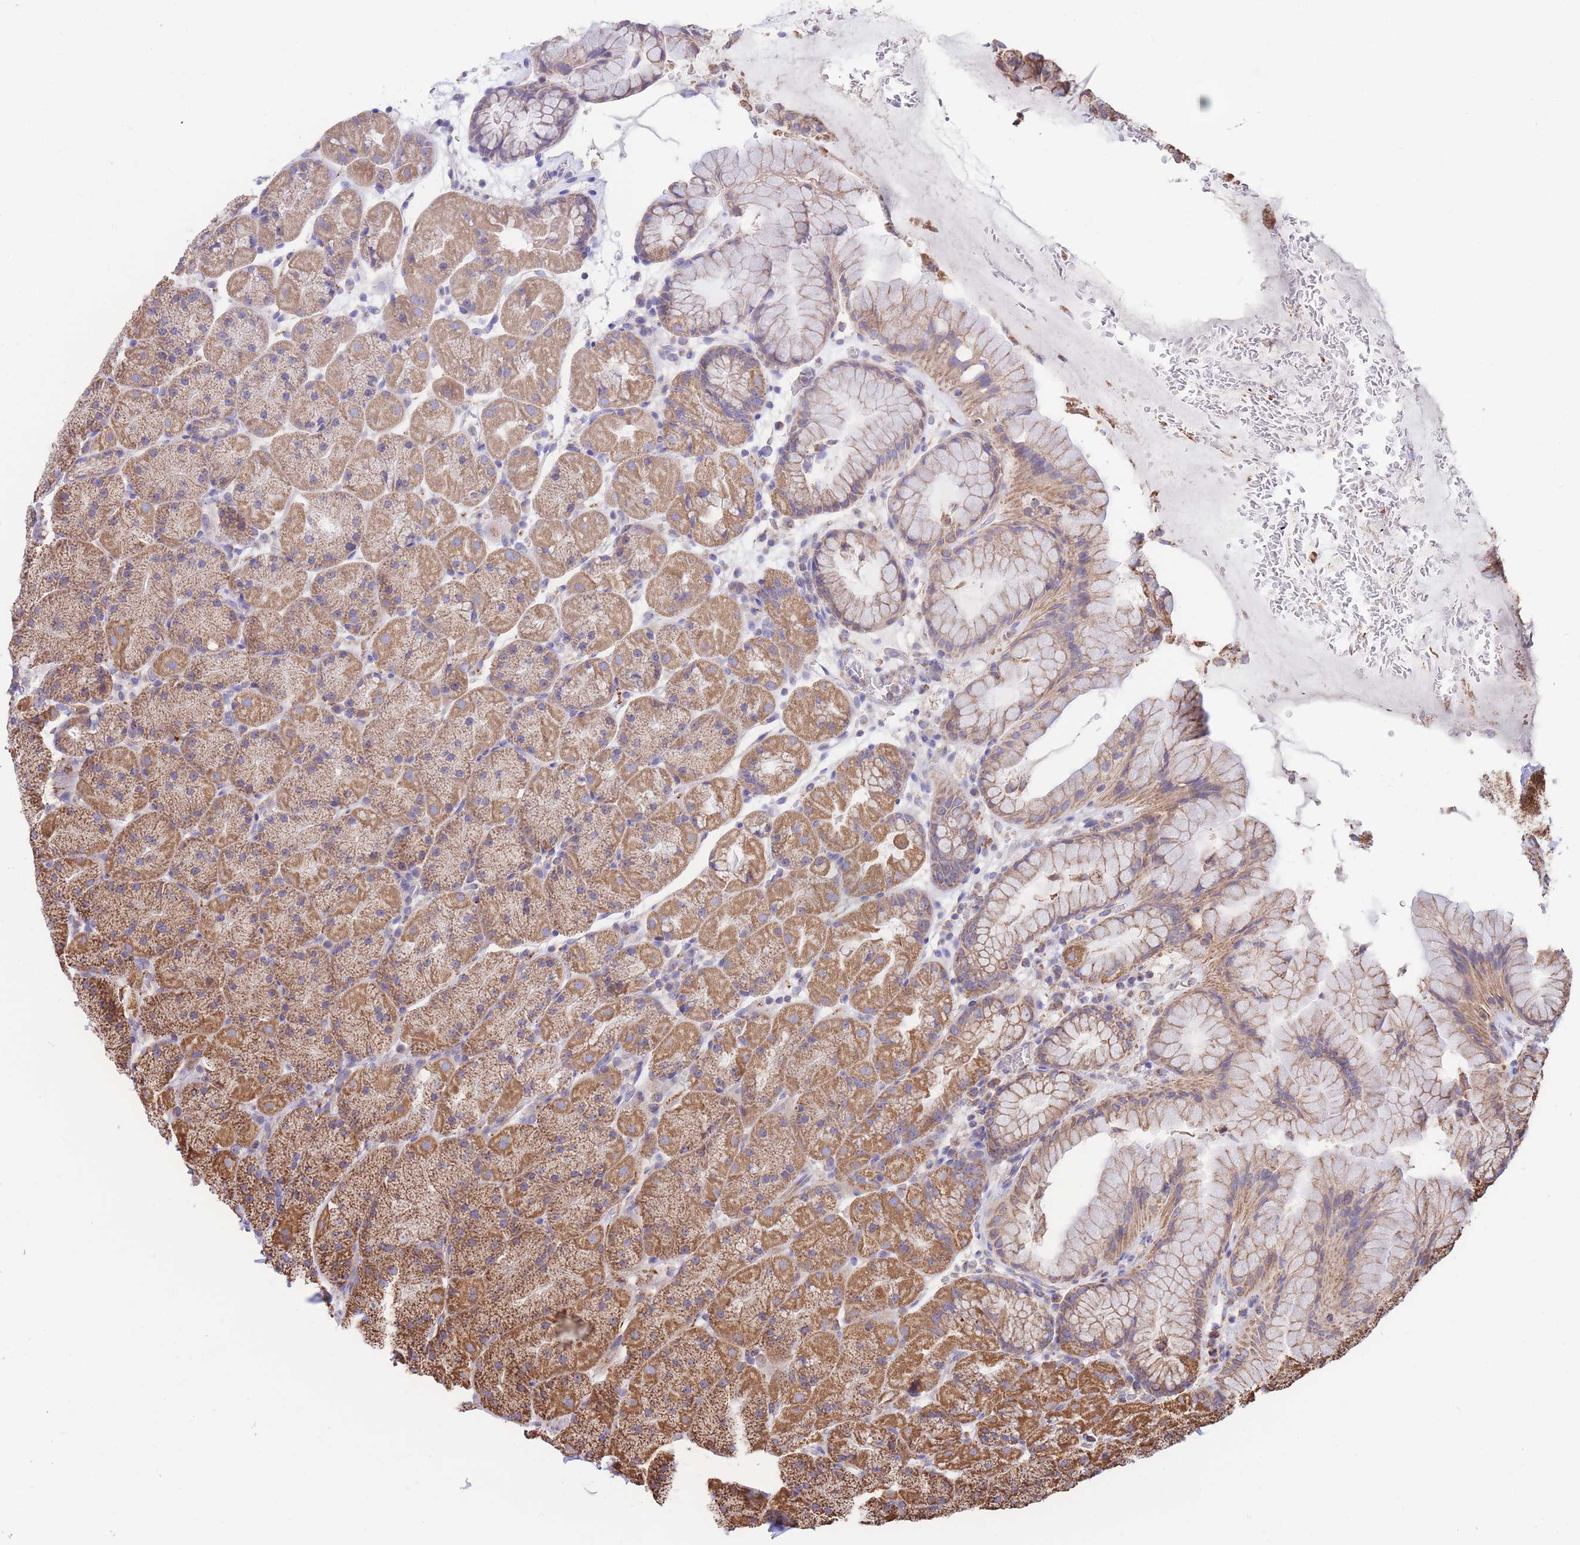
{"staining": {"intensity": "moderate", "quantity": ">75%", "location": "cytoplasmic/membranous"}, "tissue": "stomach", "cell_type": "Glandular cells", "image_type": "normal", "snomed": [{"axis": "morphology", "description": "Normal tissue, NOS"}, {"axis": "topography", "description": "Stomach, upper"}, {"axis": "topography", "description": "Stomach, lower"}], "caption": "Human stomach stained with a protein marker exhibits moderate staining in glandular cells.", "gene": "FKBP8", "patient": {"sex": "male", "age": 67}}